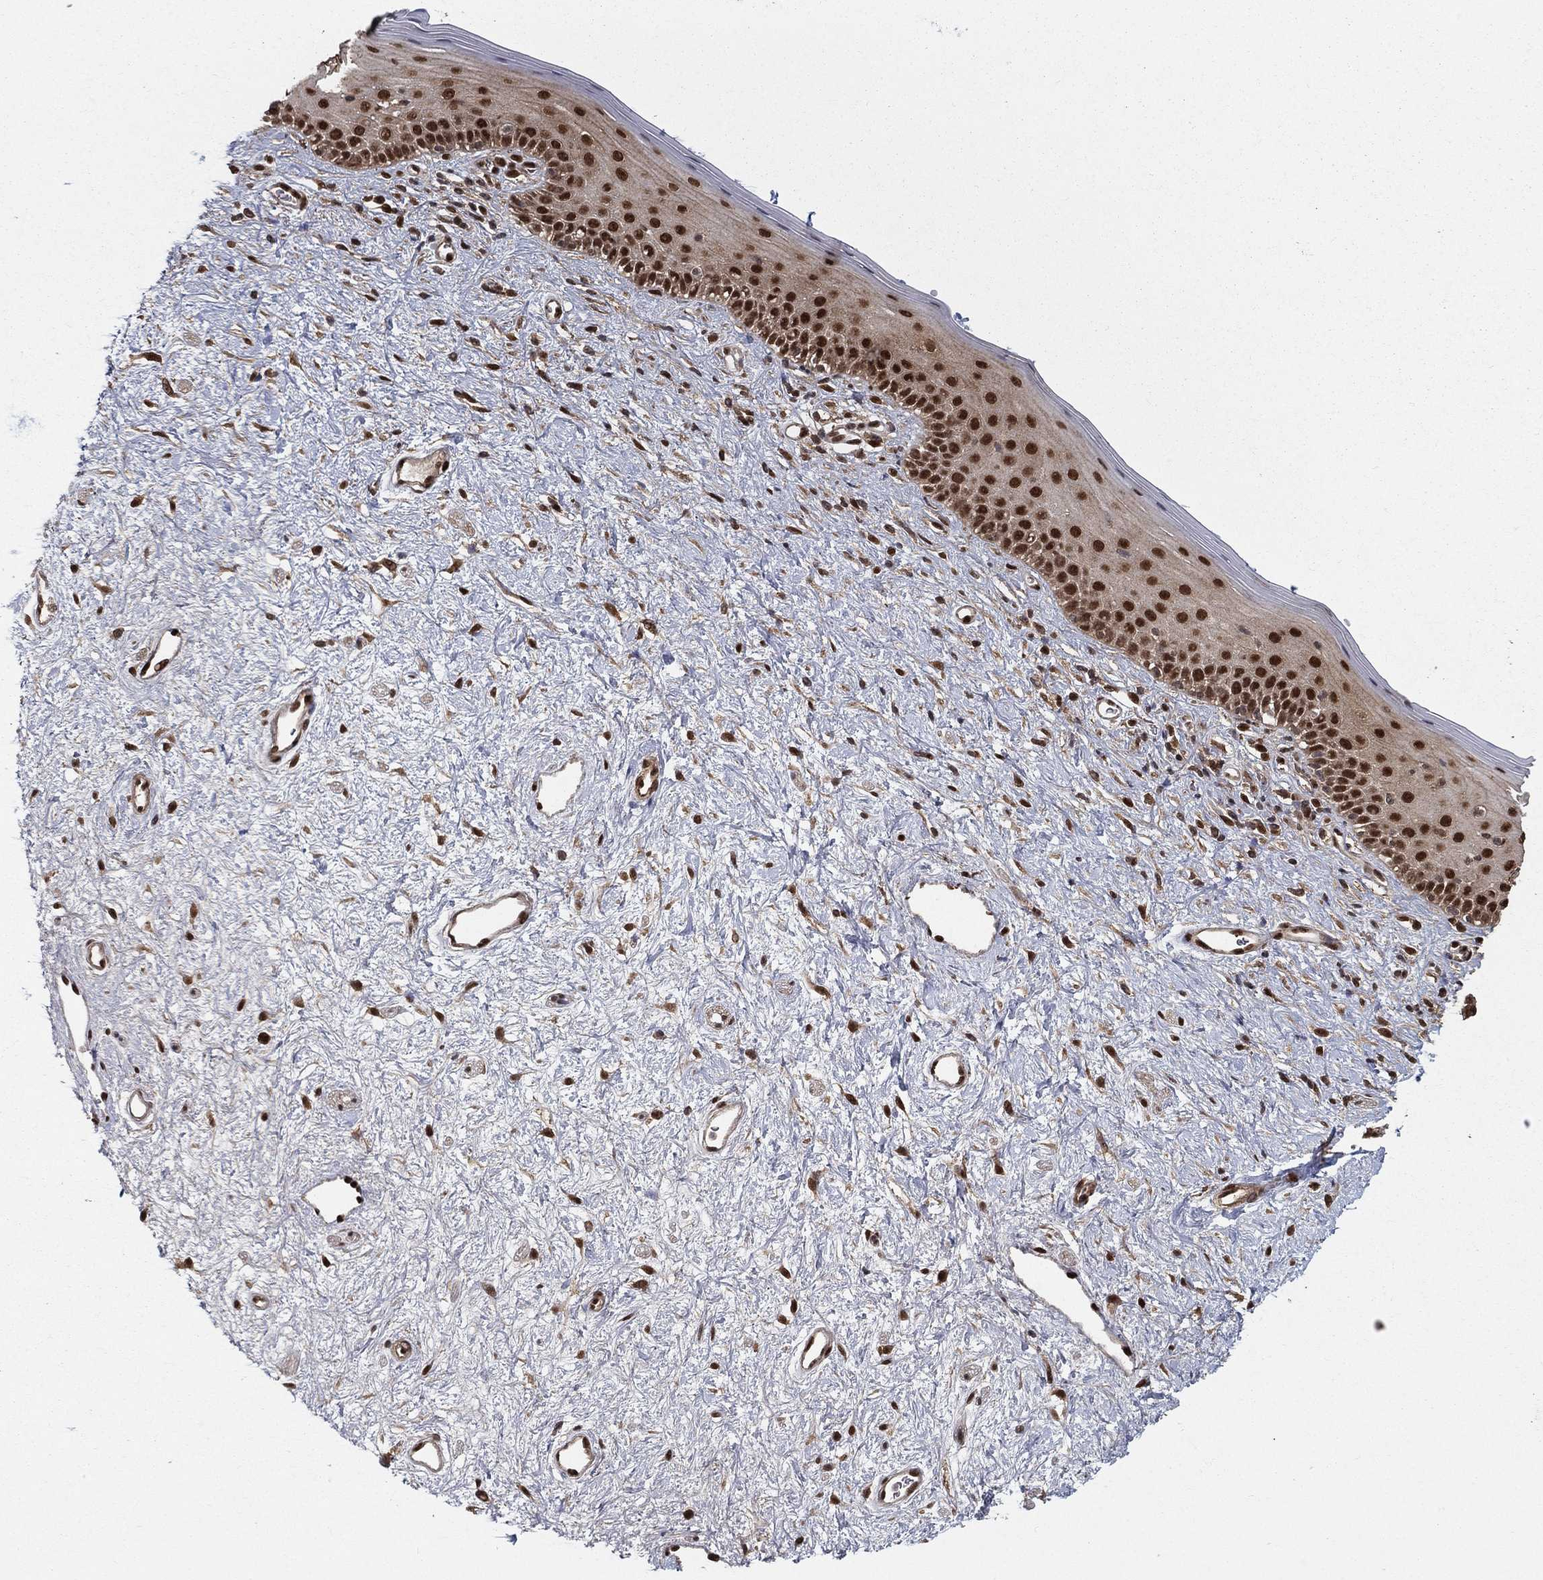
{"staining": {"intensity": "strong", "quantity": ">75%", "location": "nuclear"}, "tissue": "vagina", "cell_type": "Squamous epithelial cells", "image_type": "normal", "snomed": [{"axis": "morphology", "description": "Normal tissue, NOS"}, {"axis": "topography", "description": "Vagina"}], "caption": "Immunohistochemistry (IHC) photomicrograph of unremarkable vagina: vagina stained using immunohistochemistry (IHC) reveals high levels of strong protein expression localized specifically in the nuclear of squamous epithelial cells, appearing as a nuclear brown color.", "gene": "CARM1", "patient": {"sex": "female", "age": 47}}